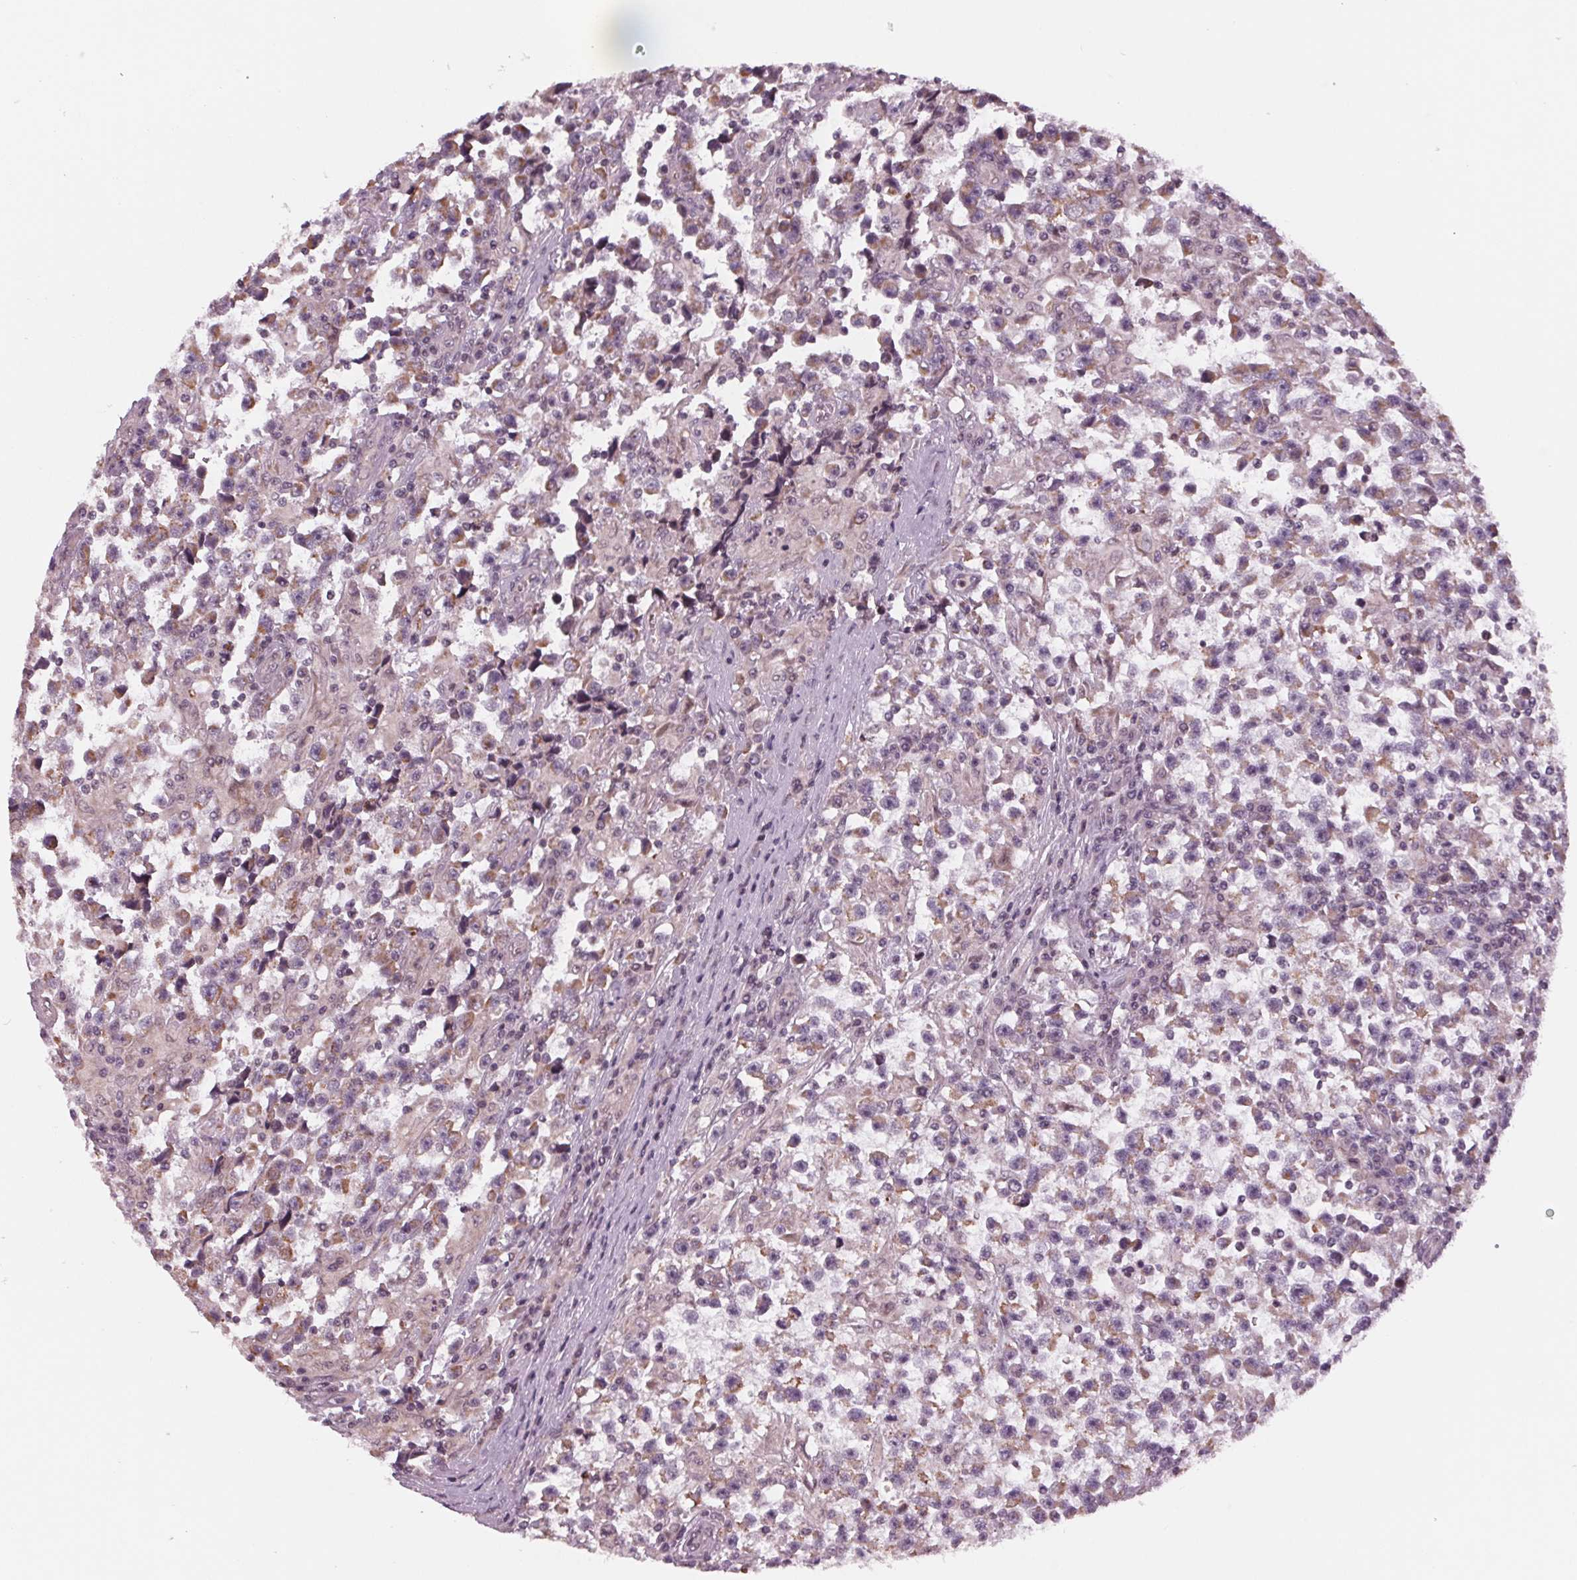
{"staining": {"intensity": "weak", "quantity": "<25%", "location": "cytoplasmic/membranous"}, "tissue": "testis cancer", "cell_type": "Tumor cells", "image_type": "cancer", "snomed": [{"axis": "morphology", "description": "Seminoma, NOS"}, {"axis": "topography", "description": "Testis"}], "caption": "IHC micrograph of human testis cancer (seminoma) stained for a protein (brown), which exhibits no expression in tumor cells.", "gene": "STAT3", "patient": {"sex": "male", "age": 31}}